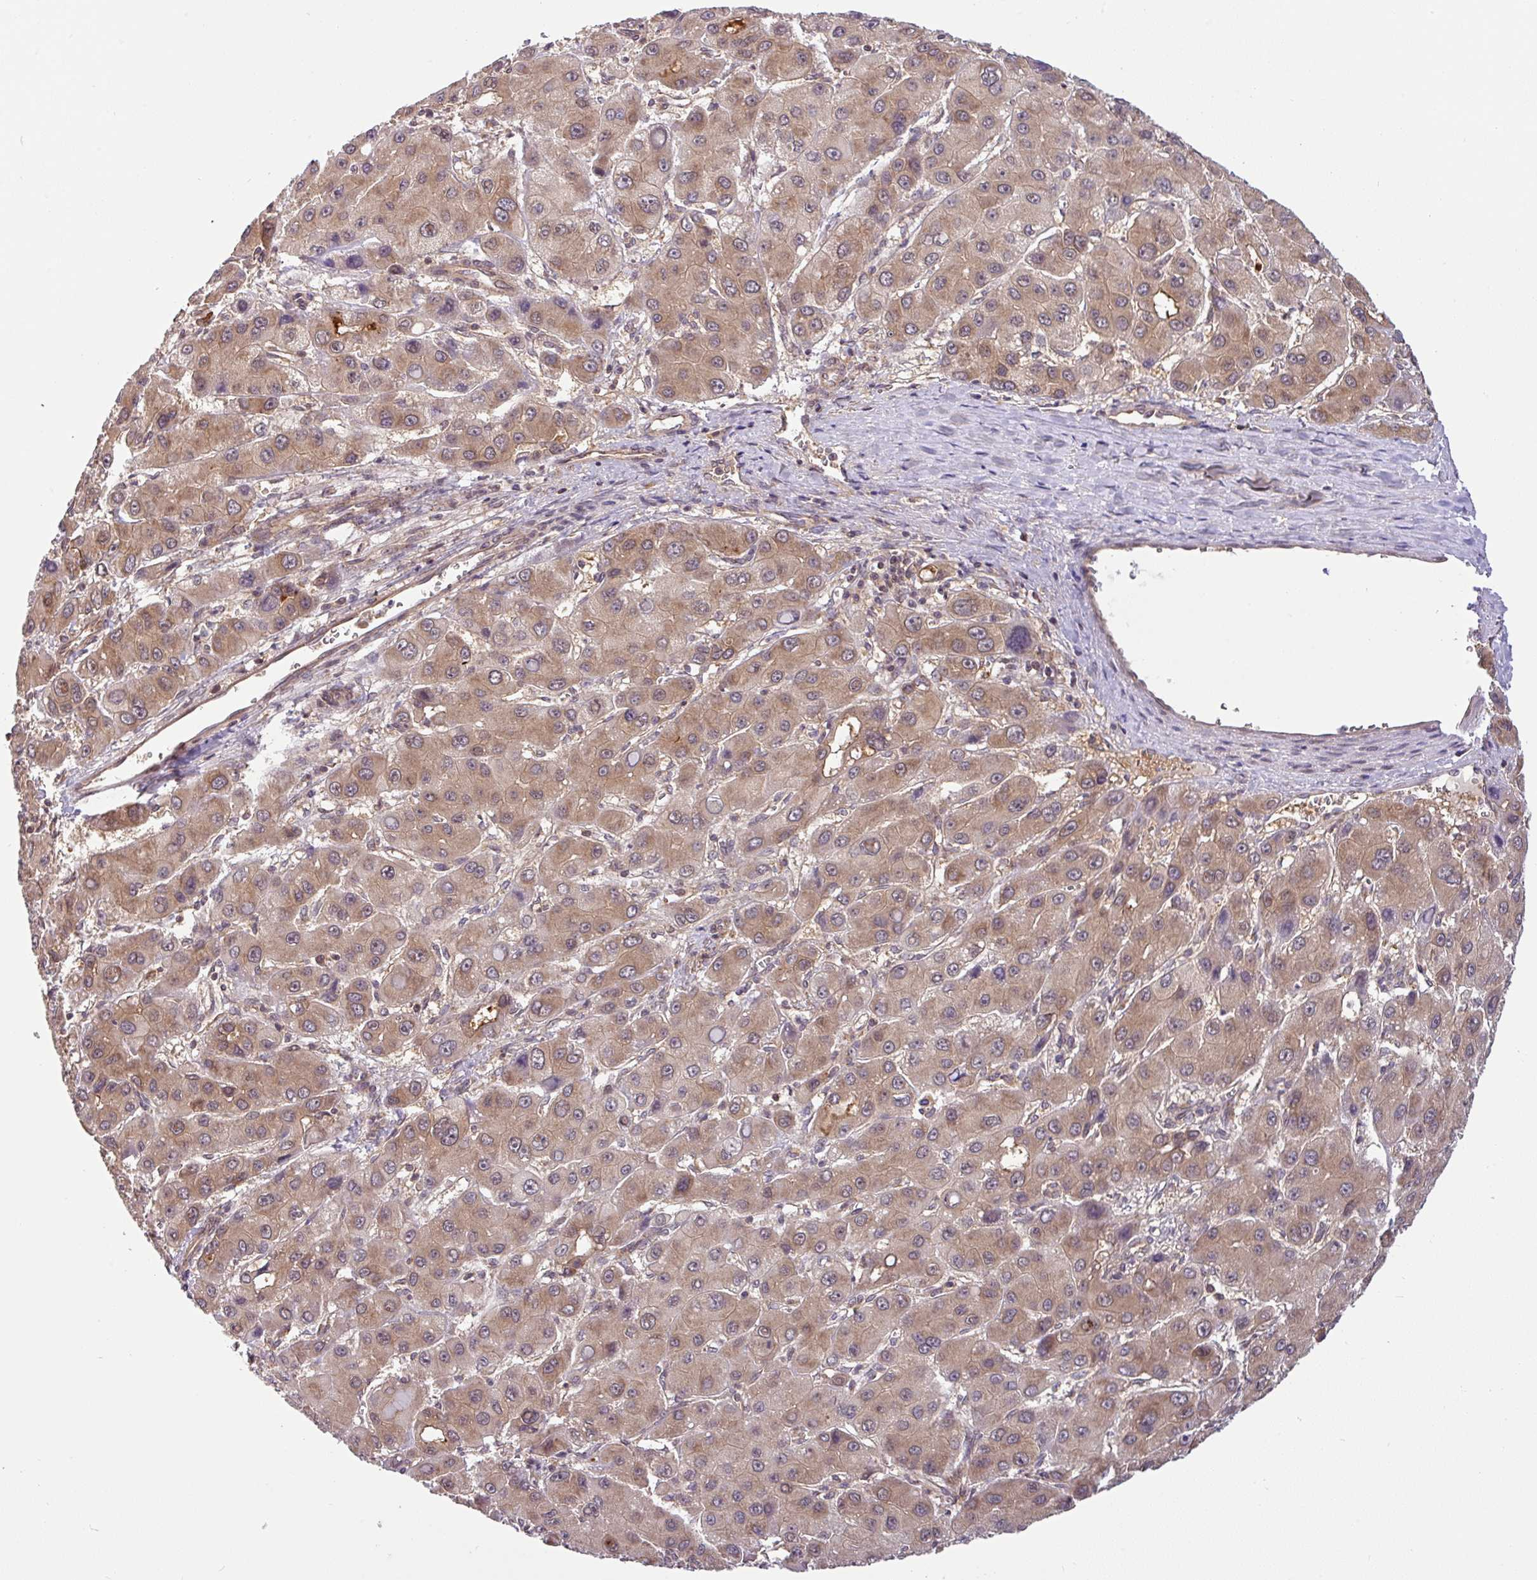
{"staining": {"intensity": "weak", "quantity": ">75%", "location": "cytoplasmic/membranous"}, "tissue": "liver cancer", "cell_type": "Tumor cells", "image_type": "cancer", "snomed": [{"axis": "morphology", "description": "Carcinoma, Hepatocellular, NOS"}, {"axis": "topography", "description": "Liver"}], "caption": "There is low levels of weak cytoplasmic/membranous expression in tumor cells of hepatocellular carcinoma (liver), as demonstrated by immunohistochemical staining (brown color).", "gene": "SHB", "patient": {"sex": "male", "age": 55}}